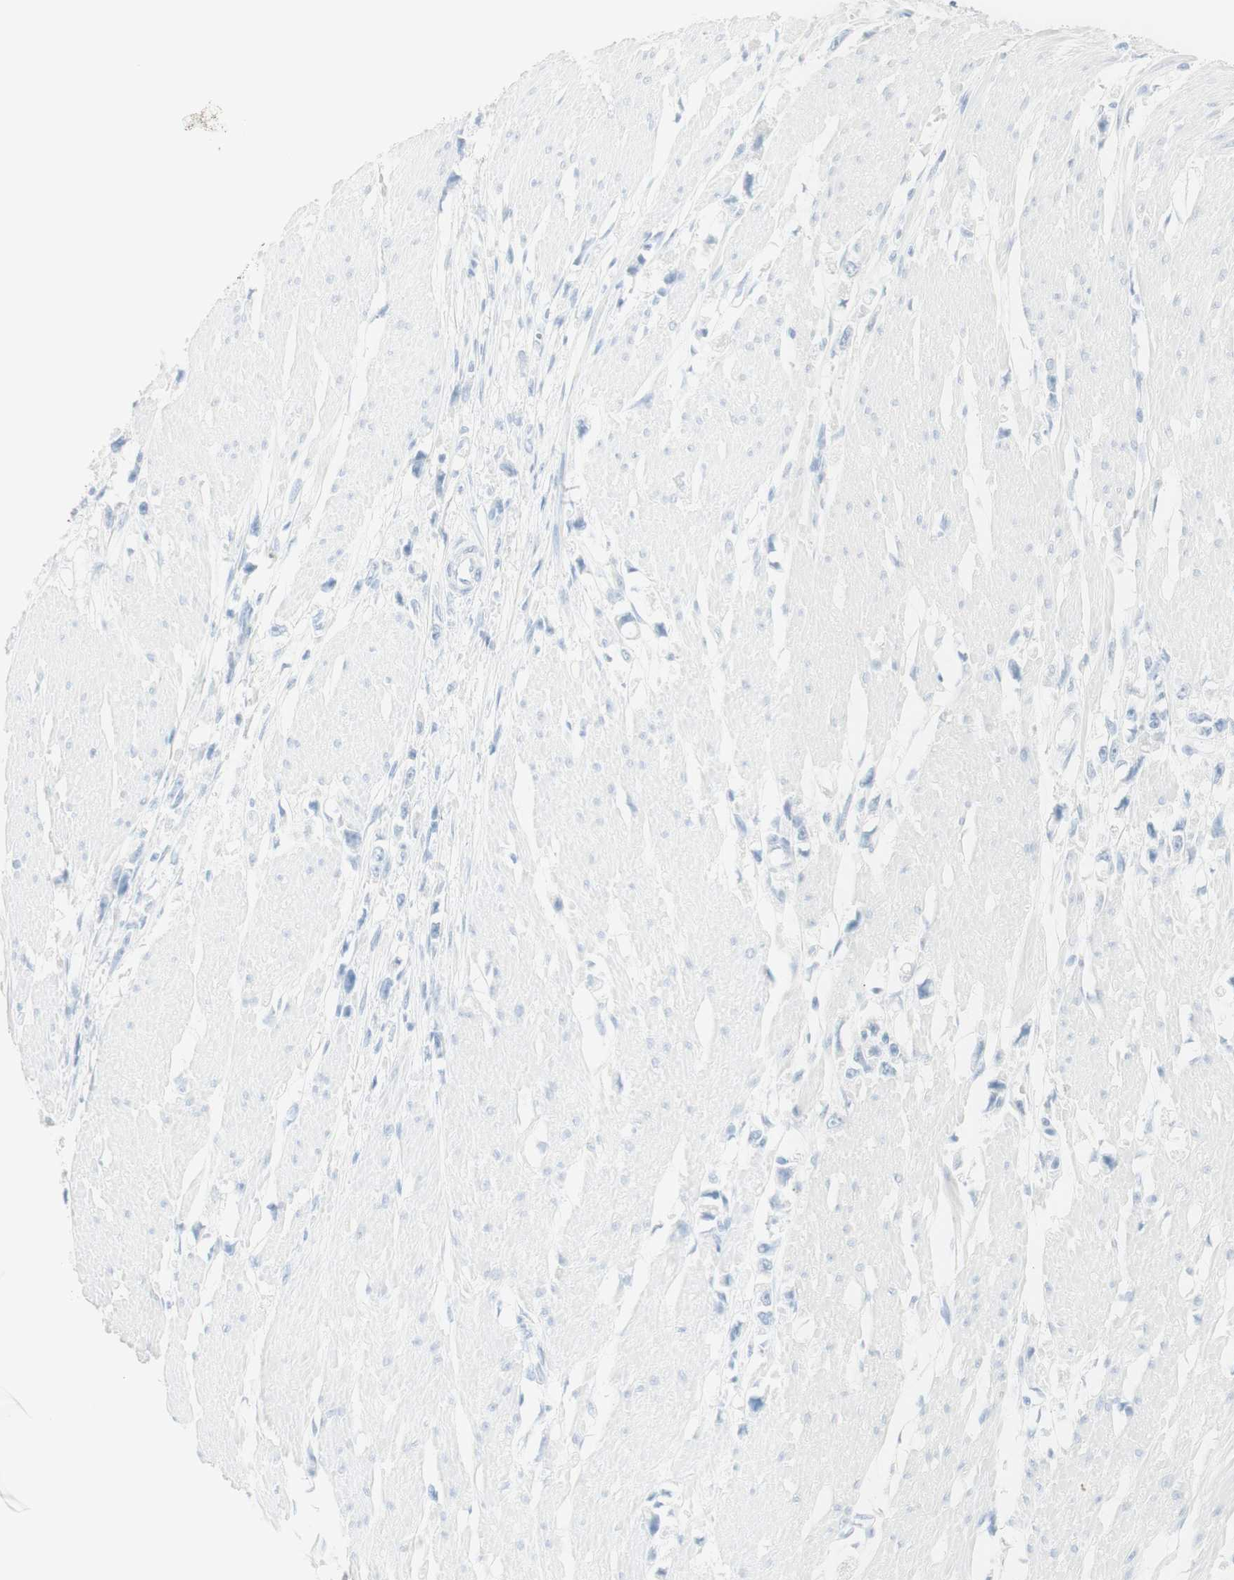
{"staining": {"intensity": "negative", "quantity": "none", "location": "none"}, "tissue": "stomach cancer", "cell_type": "Tumor cells", "image_type": "cancer", "snomed": [{"axis": "morphology", "description": "Adenocarcinoma, NOS"}, {"axis": "topography", "description": "Stomach"}], "caption": "Human stomach adenocarcinoma stained for a protein using IHC demonstrates no expression in tumor cells.", "gene": "NAPSA", "patient": {"sex": "female", "age": 59}}